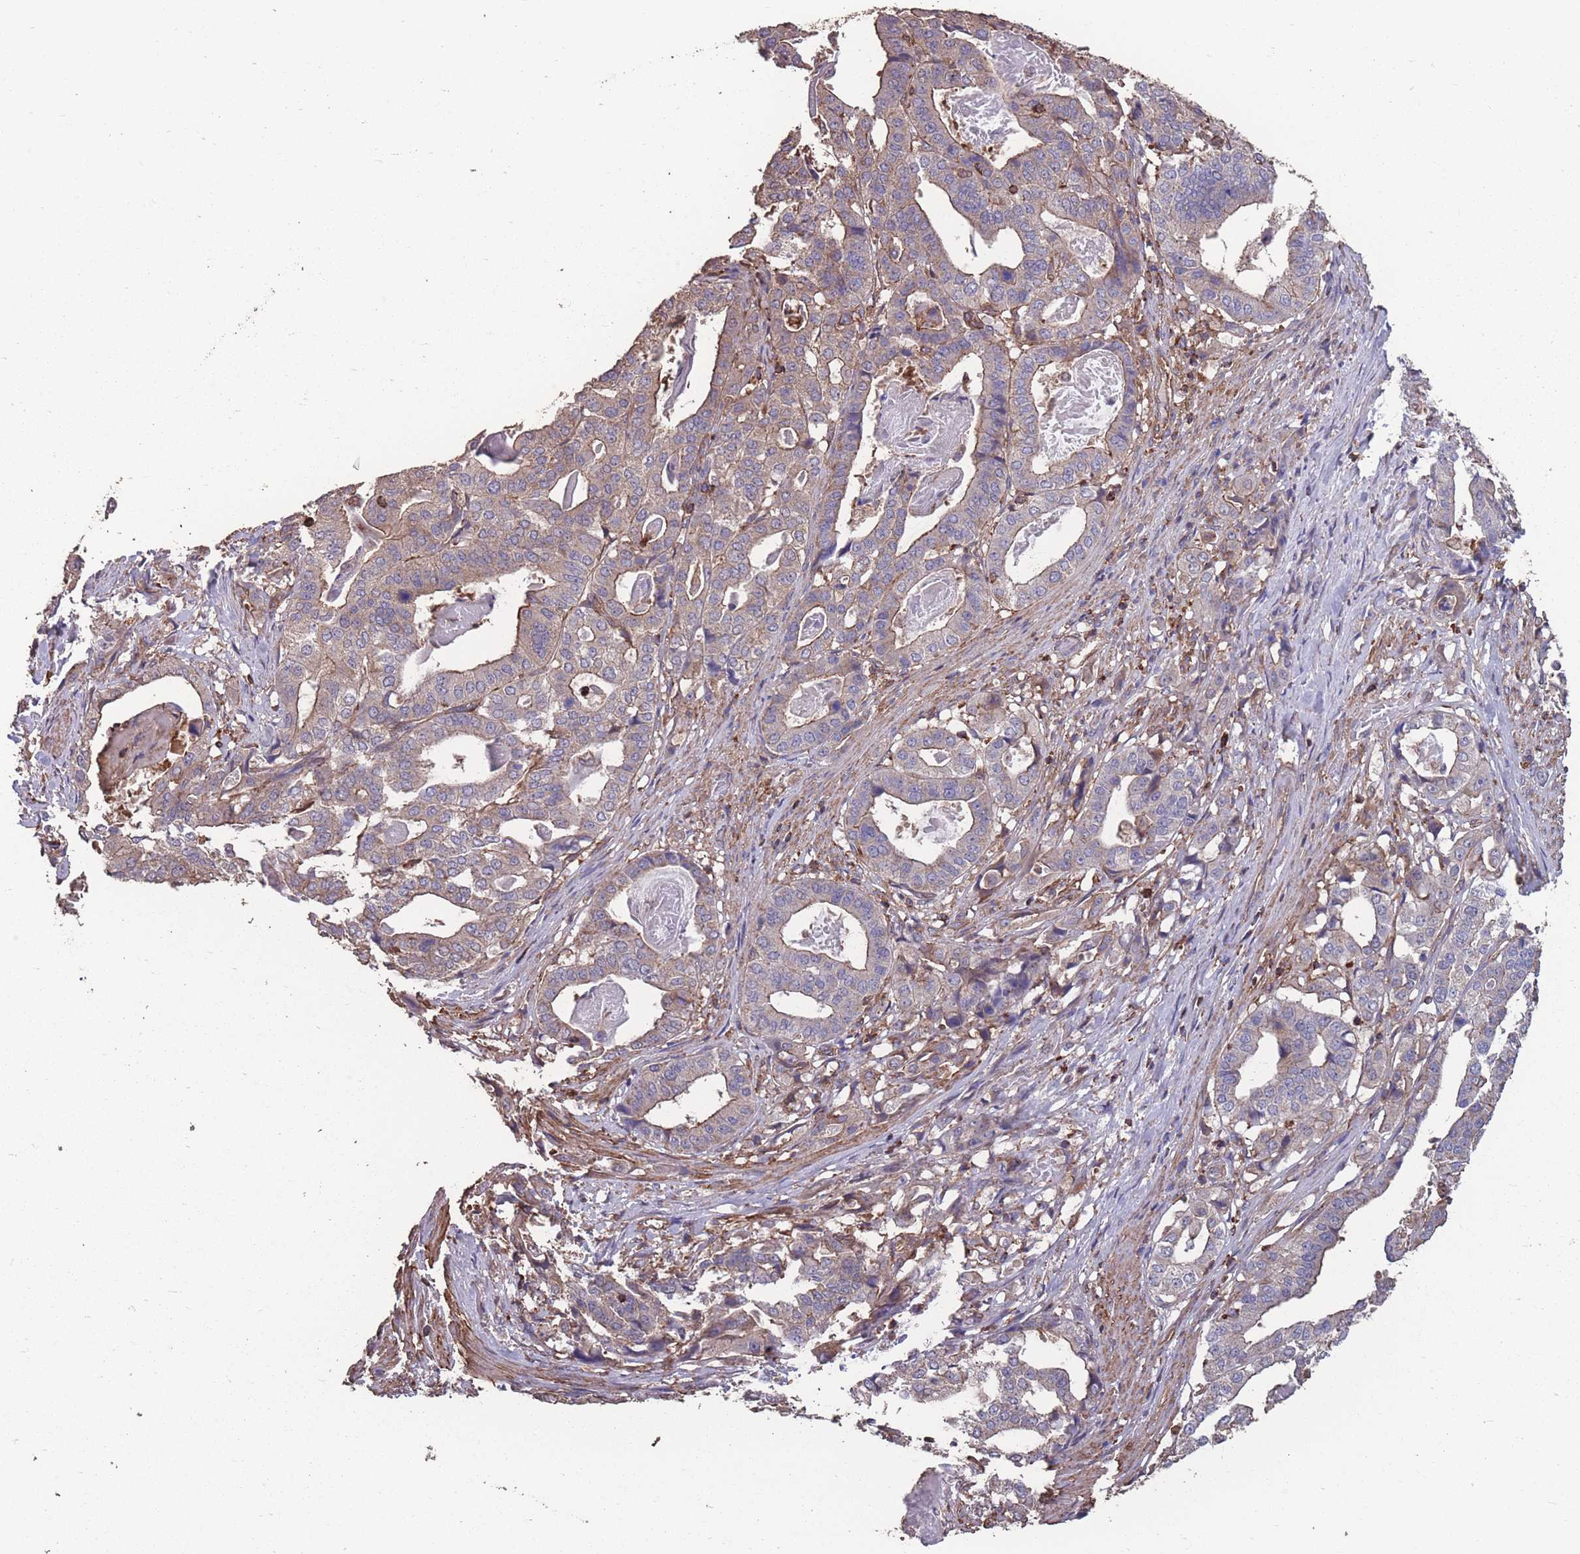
{"staining": {"intensity": "moderate", "quantity": "<25%", "location": "cytoplasmic/membranous"}, "tissue": "stomach cancer", "cell_type": "Tumor cells", "image_type": "cancer", "snomed": [{"axis": "morphology", "description": "Adenocarcinoma, NOS"}, {"axis": "topography", "description": "Stomach"}], "caption": "A photomicrograph showing moderate cytoplasmic/membranous staining in about <25% of tumor cells in stomach cancer (adenocarcinoma), as visualized by brown immunohistochemical staining.", "gene": "NUDT21", "patient": {"sex": "male", "age": 48}}